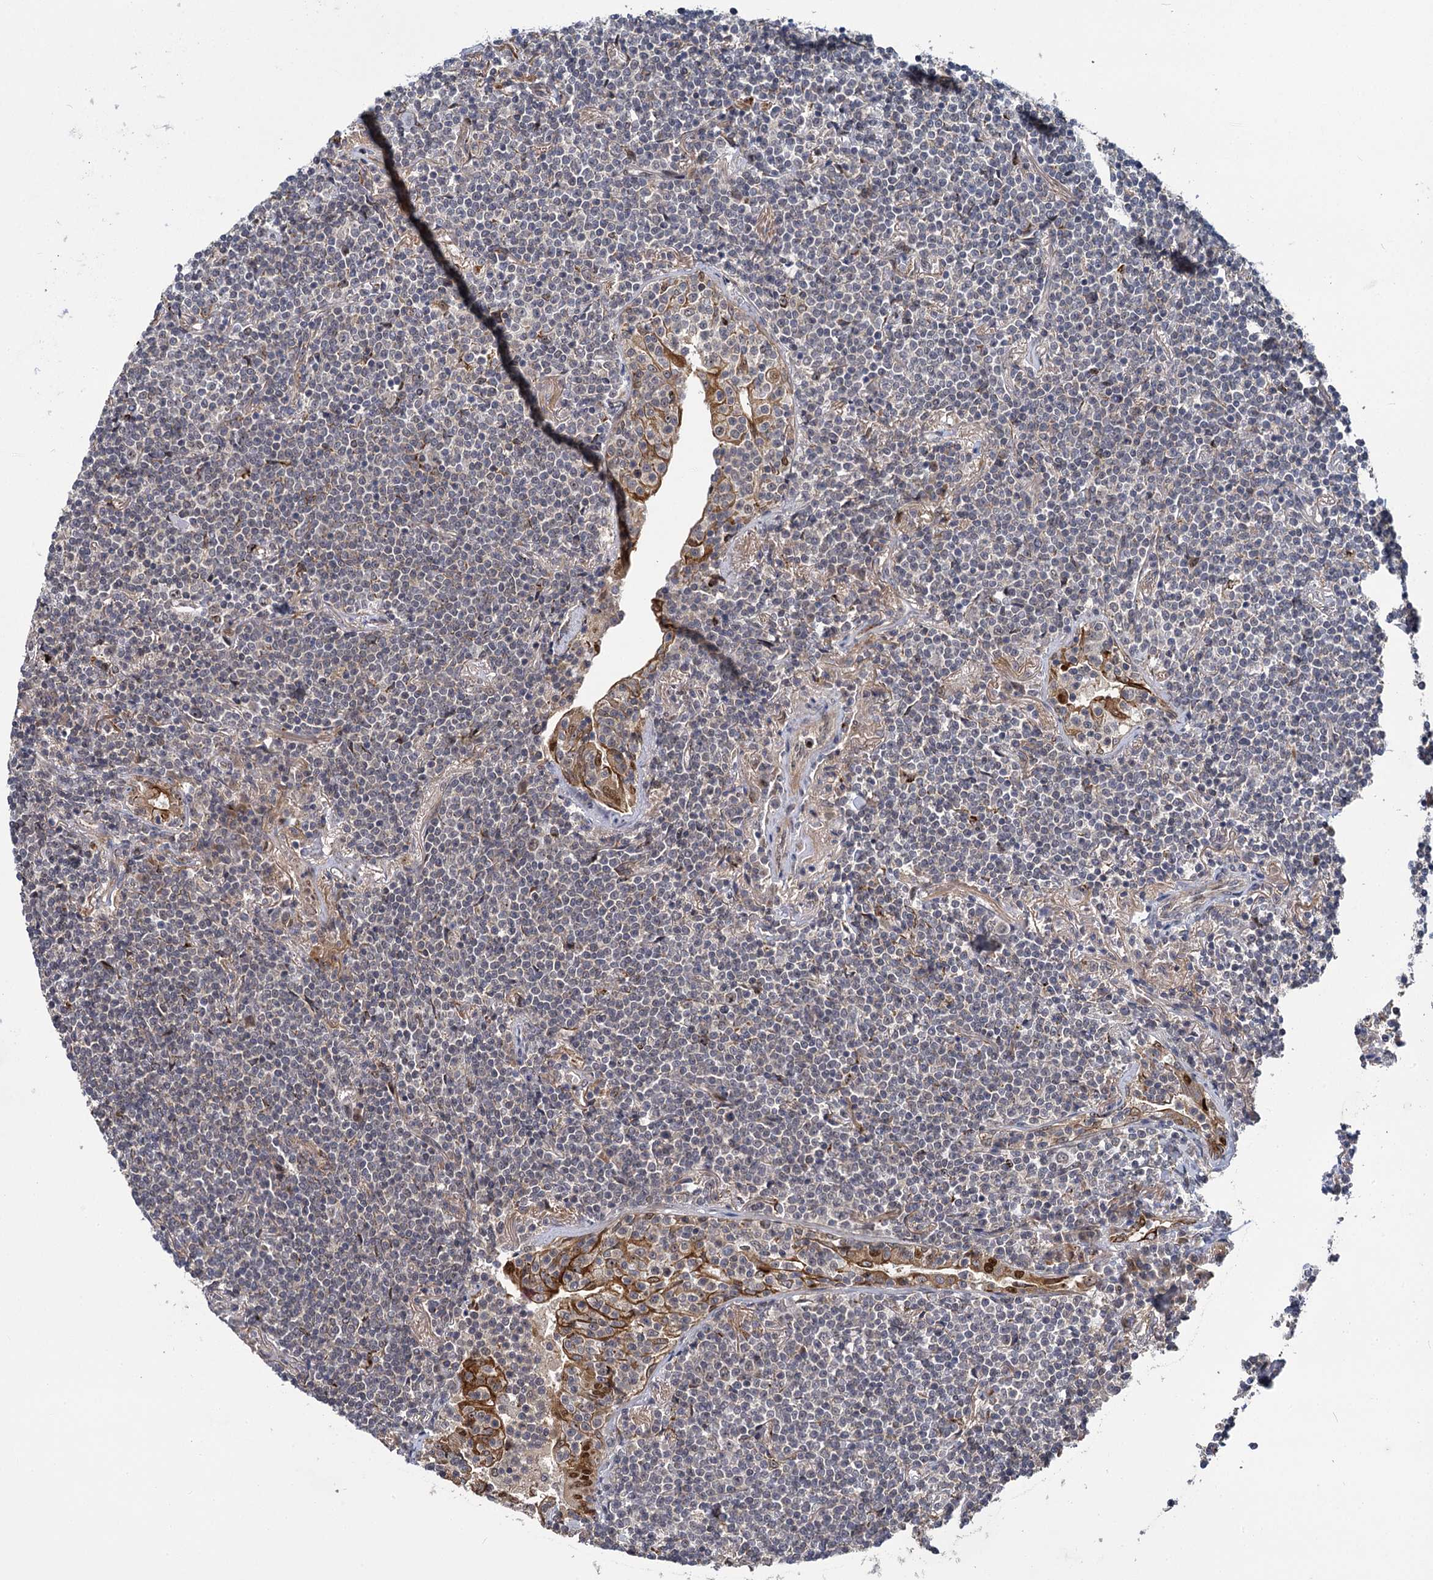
{"staining": {"intensity": "negative", "quantity": "none", "location": "none"}, "tissue": "lymphoma", "cell_type": "Tumor cells", "image_type": "cancer", "snomed": [{"axis": "morphology", "description": "Malignant lymphoma, non-Hodgkin's type, Low grade"}, {"axis": "topography", "description": "Lung"}], "caption": "Human lymphoma stained for a protein using immunohistochemistry reveals no expression in tumor cells.", "gene": "GAL3ST4", "patient": {"sex": "female", "age": 71}}